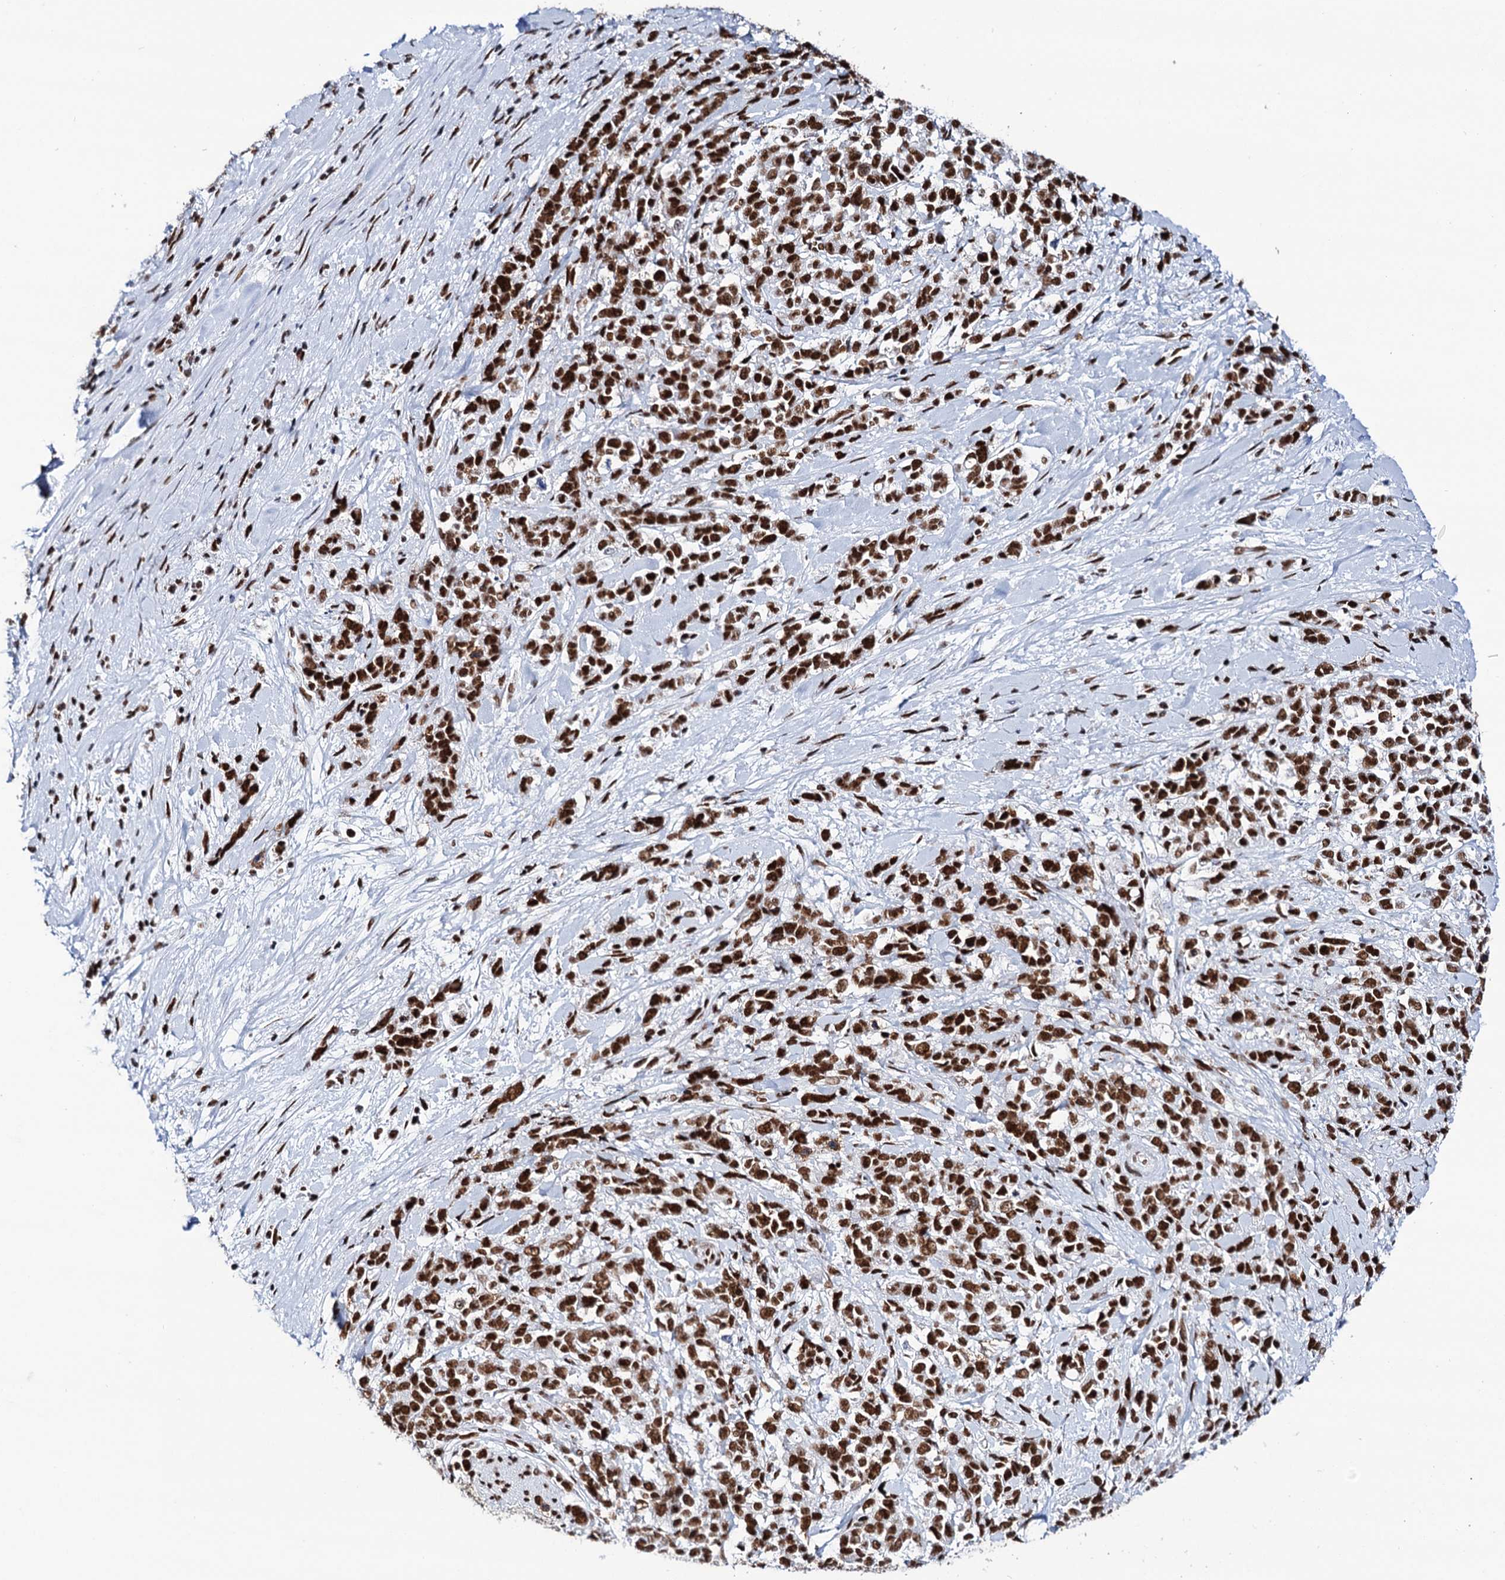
{"staining": {"intensity": "strong", "quantity": ">75%", "location": "nuclear"}, "tissue": "pancreatic cancer", "cell_type": "Tumor cells", "image_type": "cancer", "snomed": [{"axis": "morphology", "description": "Normal tissue, NOS"}, {"axis": "morphology", "description": "Adenocarcinoma, NOS"}, {"axis": "topography", "description": "Pancreas"}], "caption": "Immunohistochemistry micrograph of neoplastic tissue: pancreatic cancer (adenocarcinoma) stained using immunohistochemistry (IHC) reveals high levels of strong protein expression localized specifically in the nuclear of tumor cells, appearing as a nuclear brown color.", "gene": "MATR3", "patient": {"sex": "female", "age": 64}}